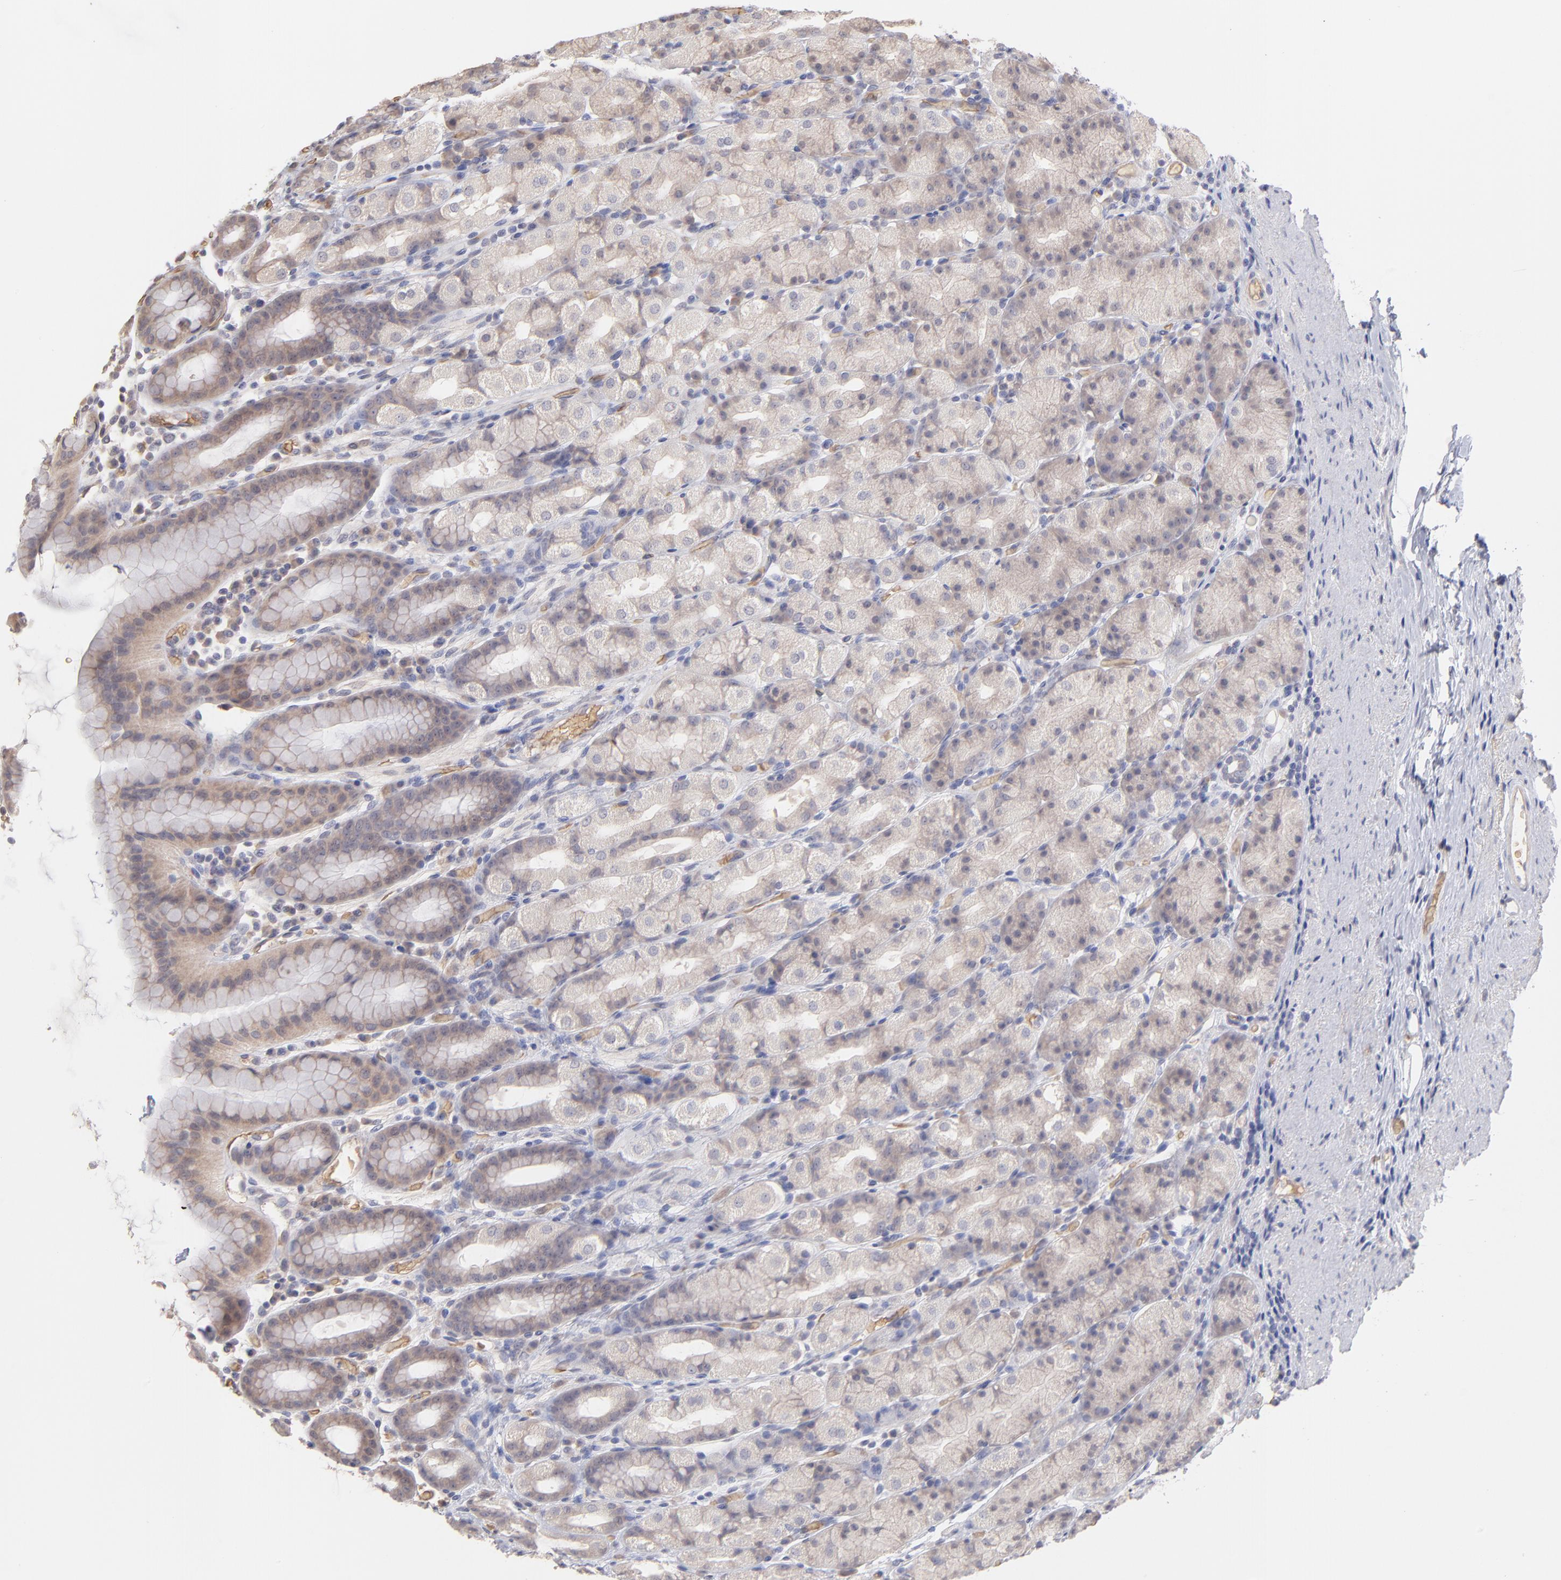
{"staining": {"intensity": "weak", "quantity": ">75%", "location": "cytoplasmic/membranous"}, "tissue": "stomach", "cell_type": "Glandular cells", "image_type": "normal", "snomed": [{"axis": "morphology", "description": "Normal tissue, NOS"}, {"axis": "topography", "description": "Stomach, upper"}], "caption": "A micrograph of human stomach stained for a protein reveals weak cytoplasmic/membranous brown staining in glandular cells. (brown staining indicates protein expression, while blue staining denotes nuclei).", "gene": "F13B", "patient": {"sex": "male", "age": 68}}